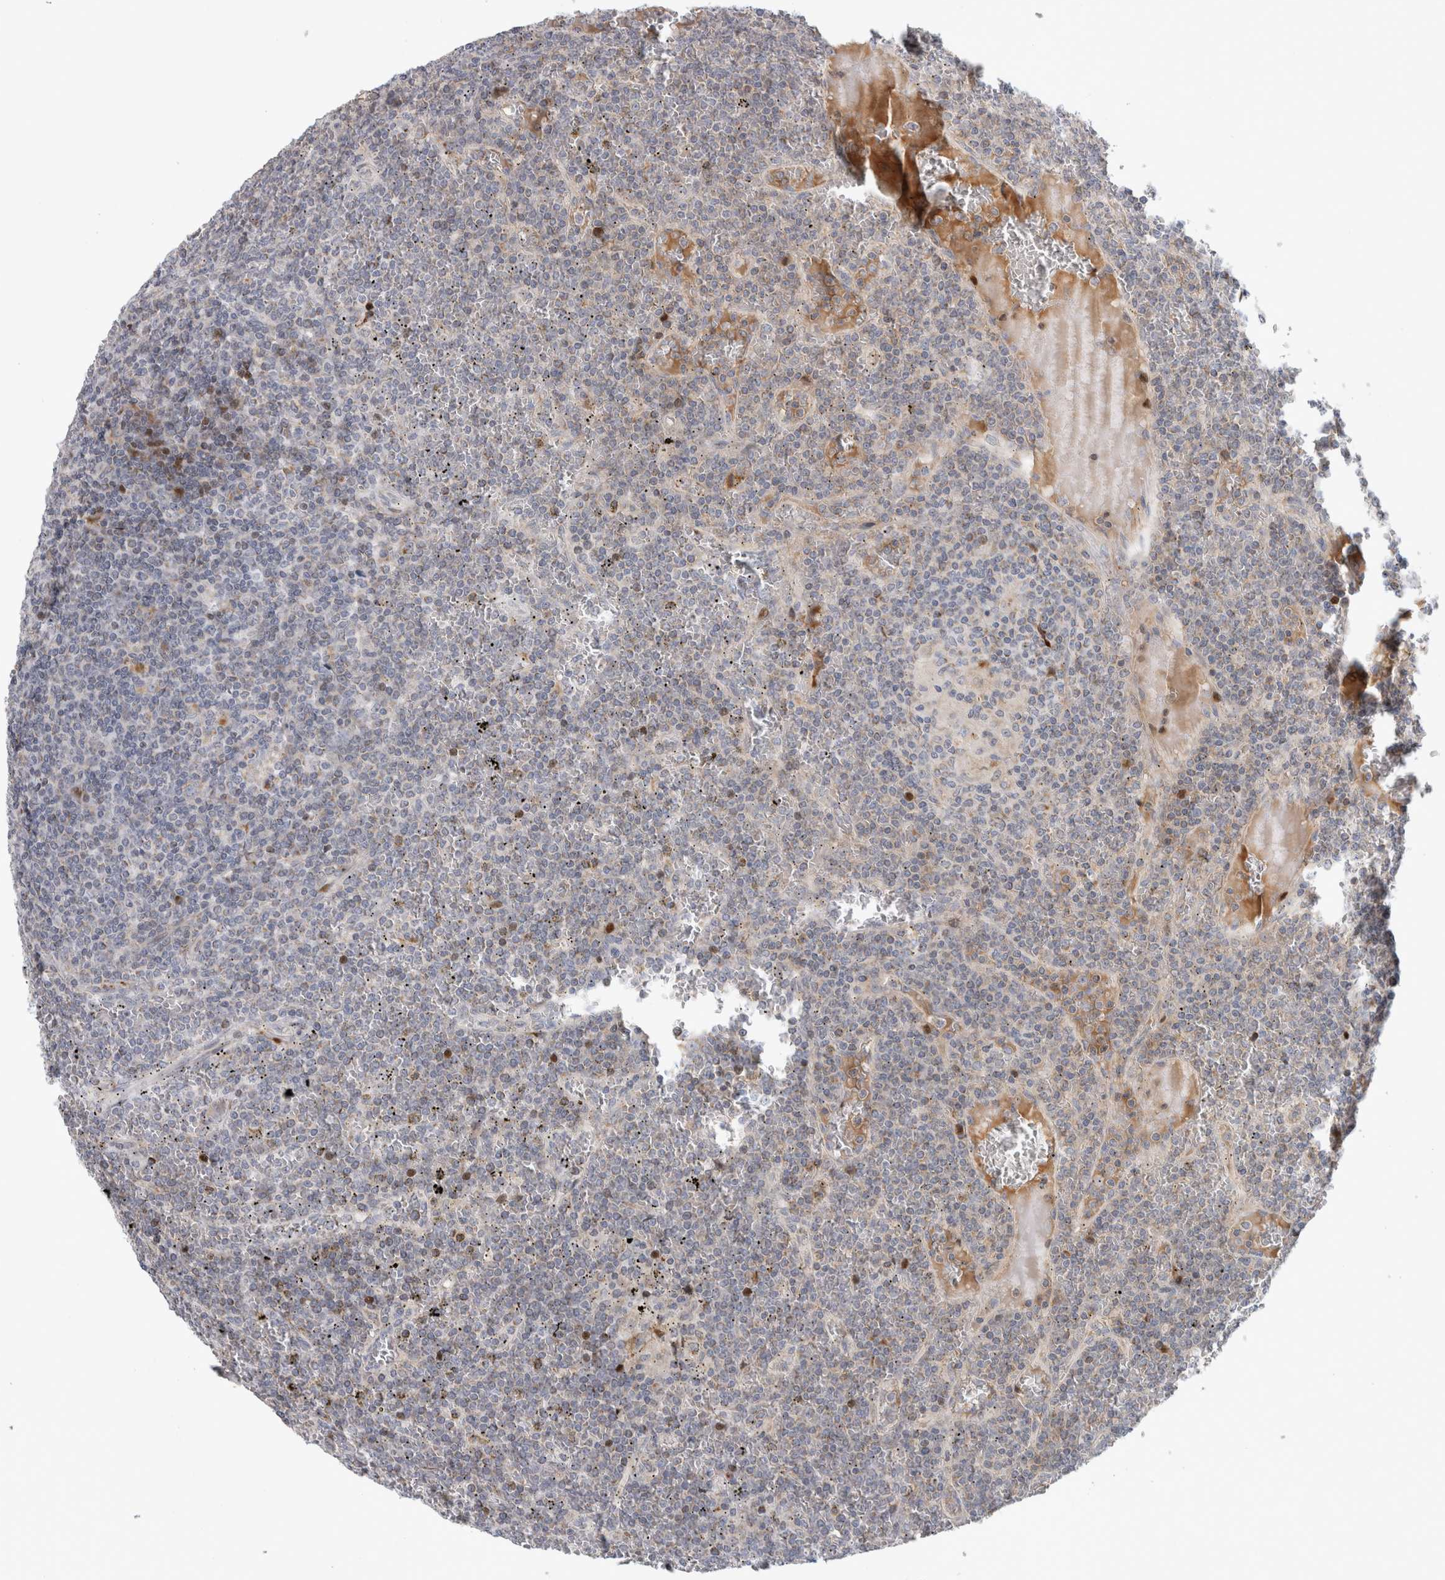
{"staining": {"intensity": "weak", "quantity": "<25%", "location": "nuclear"}, "tissue": "lymphoma", "cell_type": "Tumor cells", "image_type": "cancer", "snomed": [{"axis": "morphology", "description": "Malignant lymphoma, non-Hodgkin's type, Low grade"}, {"axis": "topography", "description": "Spleen"}], "caption": "DAB (3,3'-diaminobenzidine) immunohistochemical staining of lymphoma displays no significant positivity in tumor cells.", "gene": "RBM48", "patient": {"sex": "female", "age": 19}}